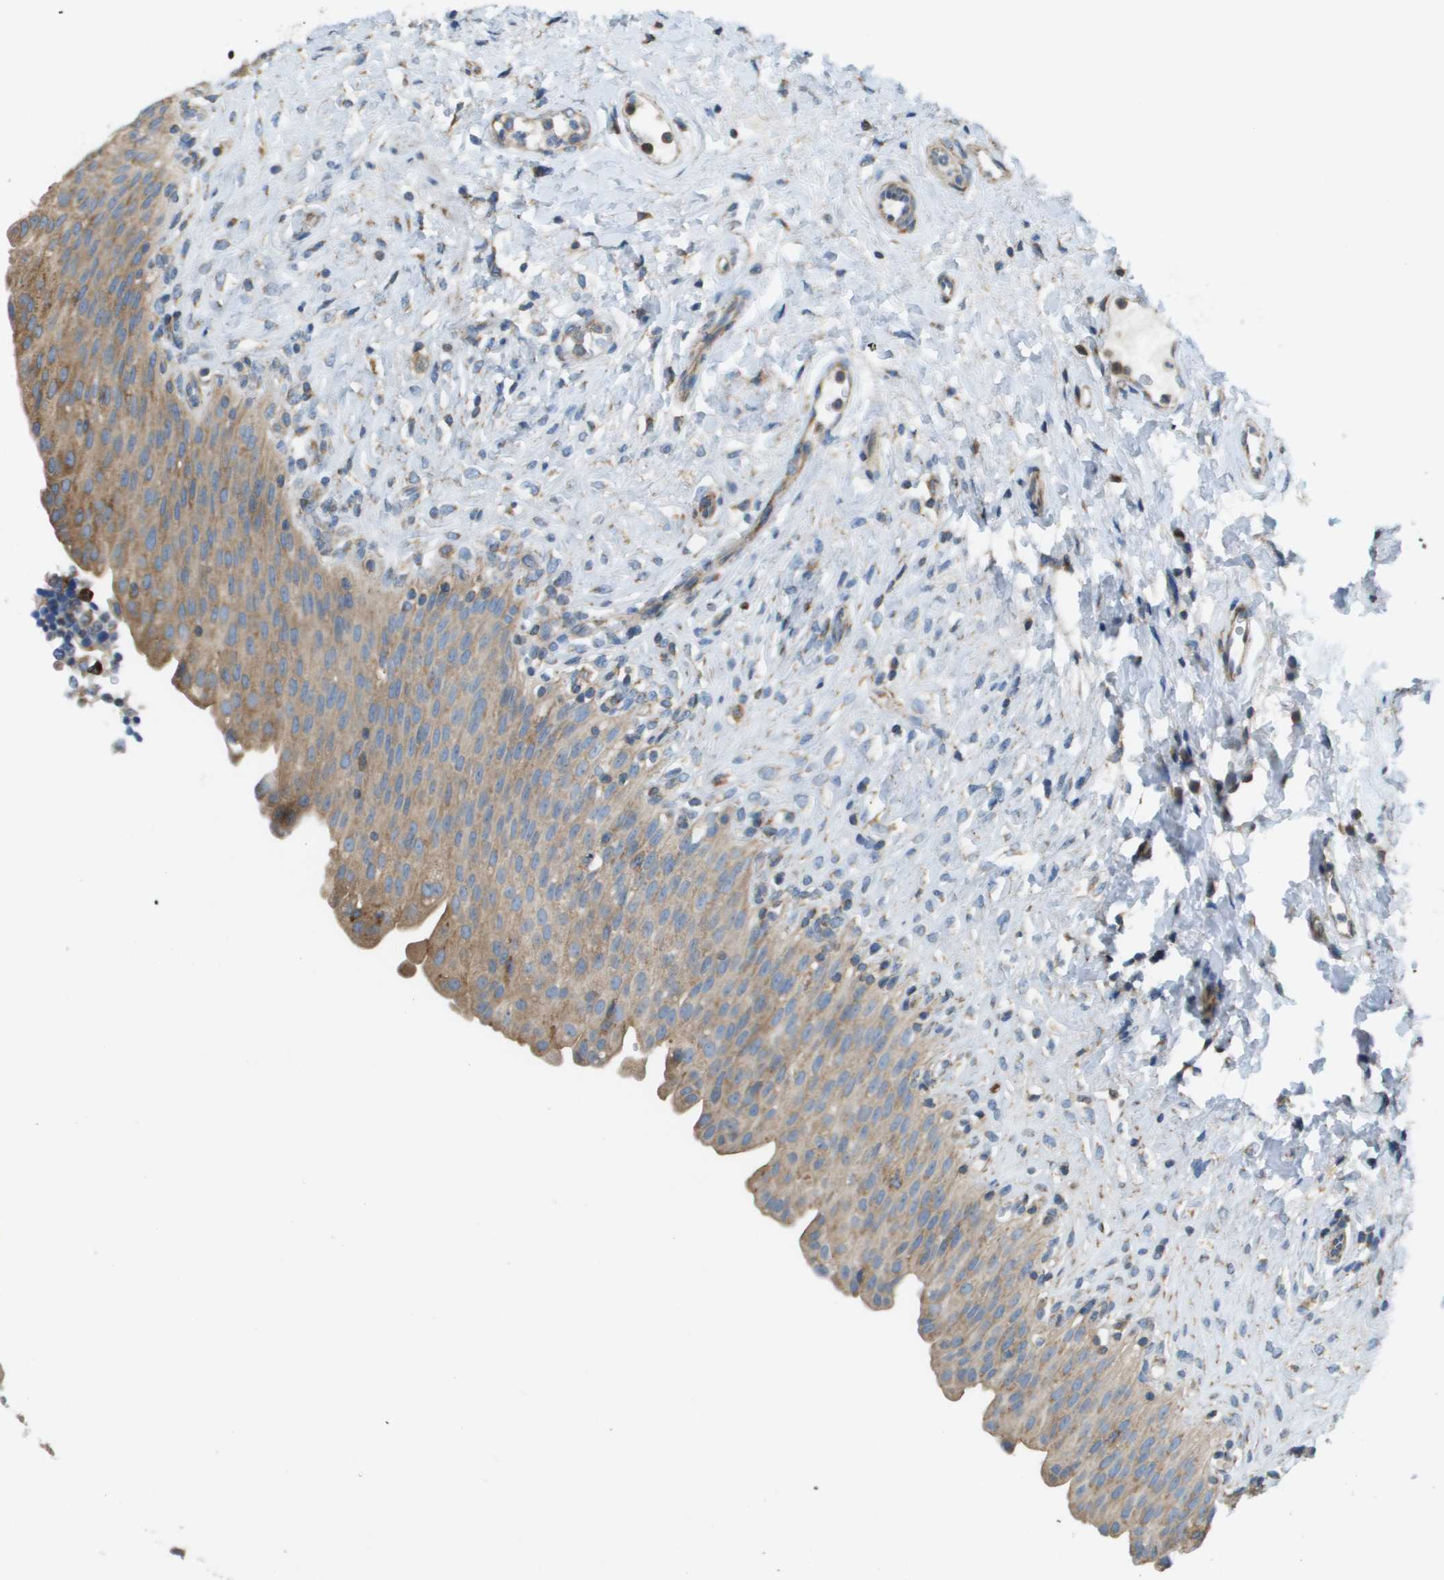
{"staining": {"intensity": "moderate", "quantity": ">75%", "location": "cytoplasmic/membranous"}, "tissue": "urinary bladder", "cell_type": "Urothelial cells", "image_type": "normal", "snomed": [{"axis": "morphology", "description": "Urothelial carcinoma, High grade"}, {"axis": "topography", "description": "Urinary bladder"}], "caption": "About >75% of urothelial cells in normal urinary bladder reveal moderate cytoplasmic/membranous protein positivity as visualized by brown immunohistochemical staining.", "gene": "TAOK3", "patient": {"sex": "male", "age": 46}}